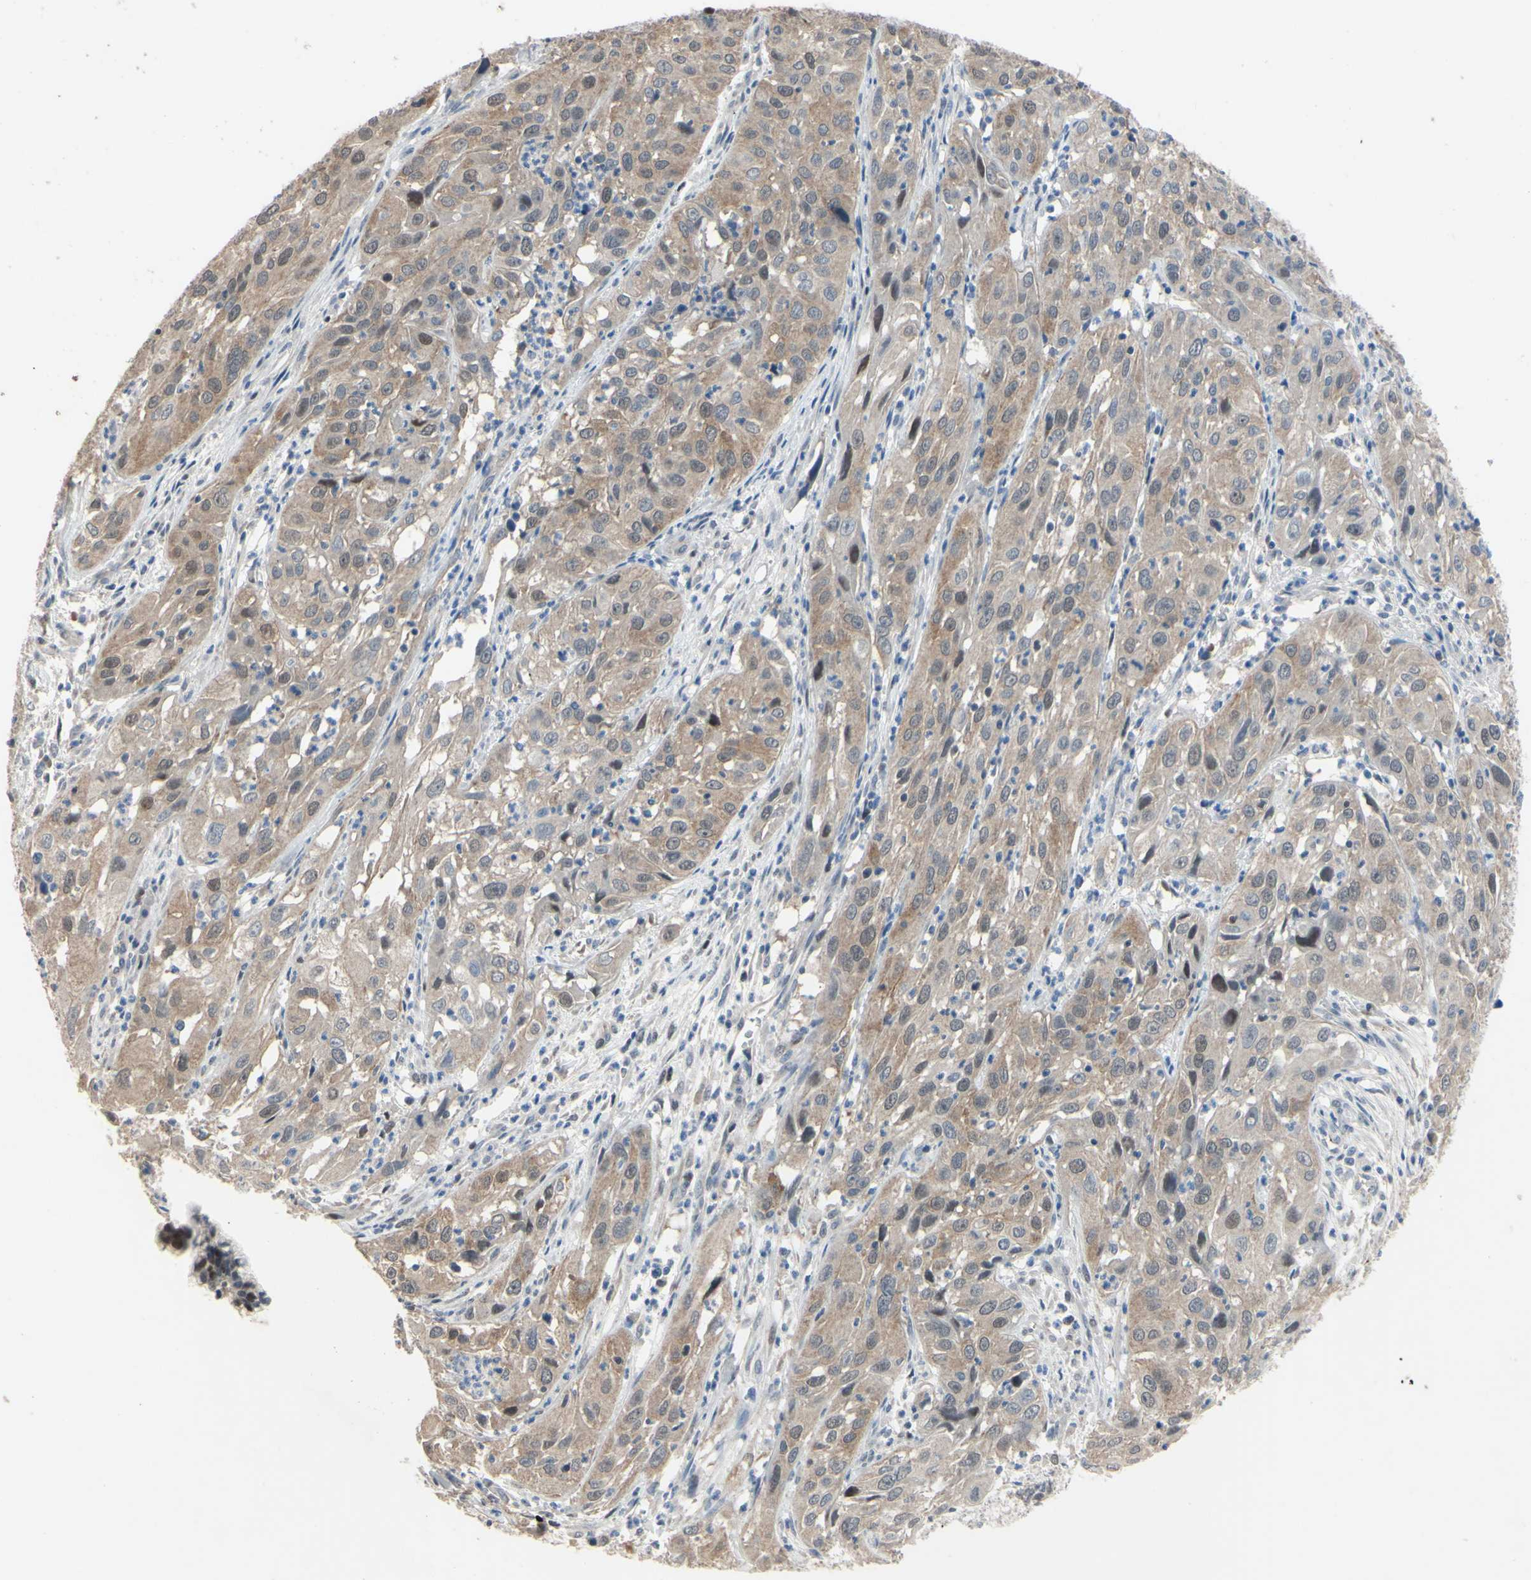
{"staining": {"intensity": "moderate", "quantity": "<25%", "location": "nuclear"}, "tissue": "cervical cancer", "cell_type": "Tumor cells", "image_type": "cancer", "snomed": [{"axis": "morphology", "description": "Squamous cell carcinoma, NOS"}, {"axis": "topography", "description": "Cervix"}], "caption": "This is a histology image of immunohistochemistry staining of cervical squamous cell carcinoma, which shows moderate staining in the nuclear of tumor cells.", "gene": "LHX9", "patient": {"sex": "female", "age": 32}}